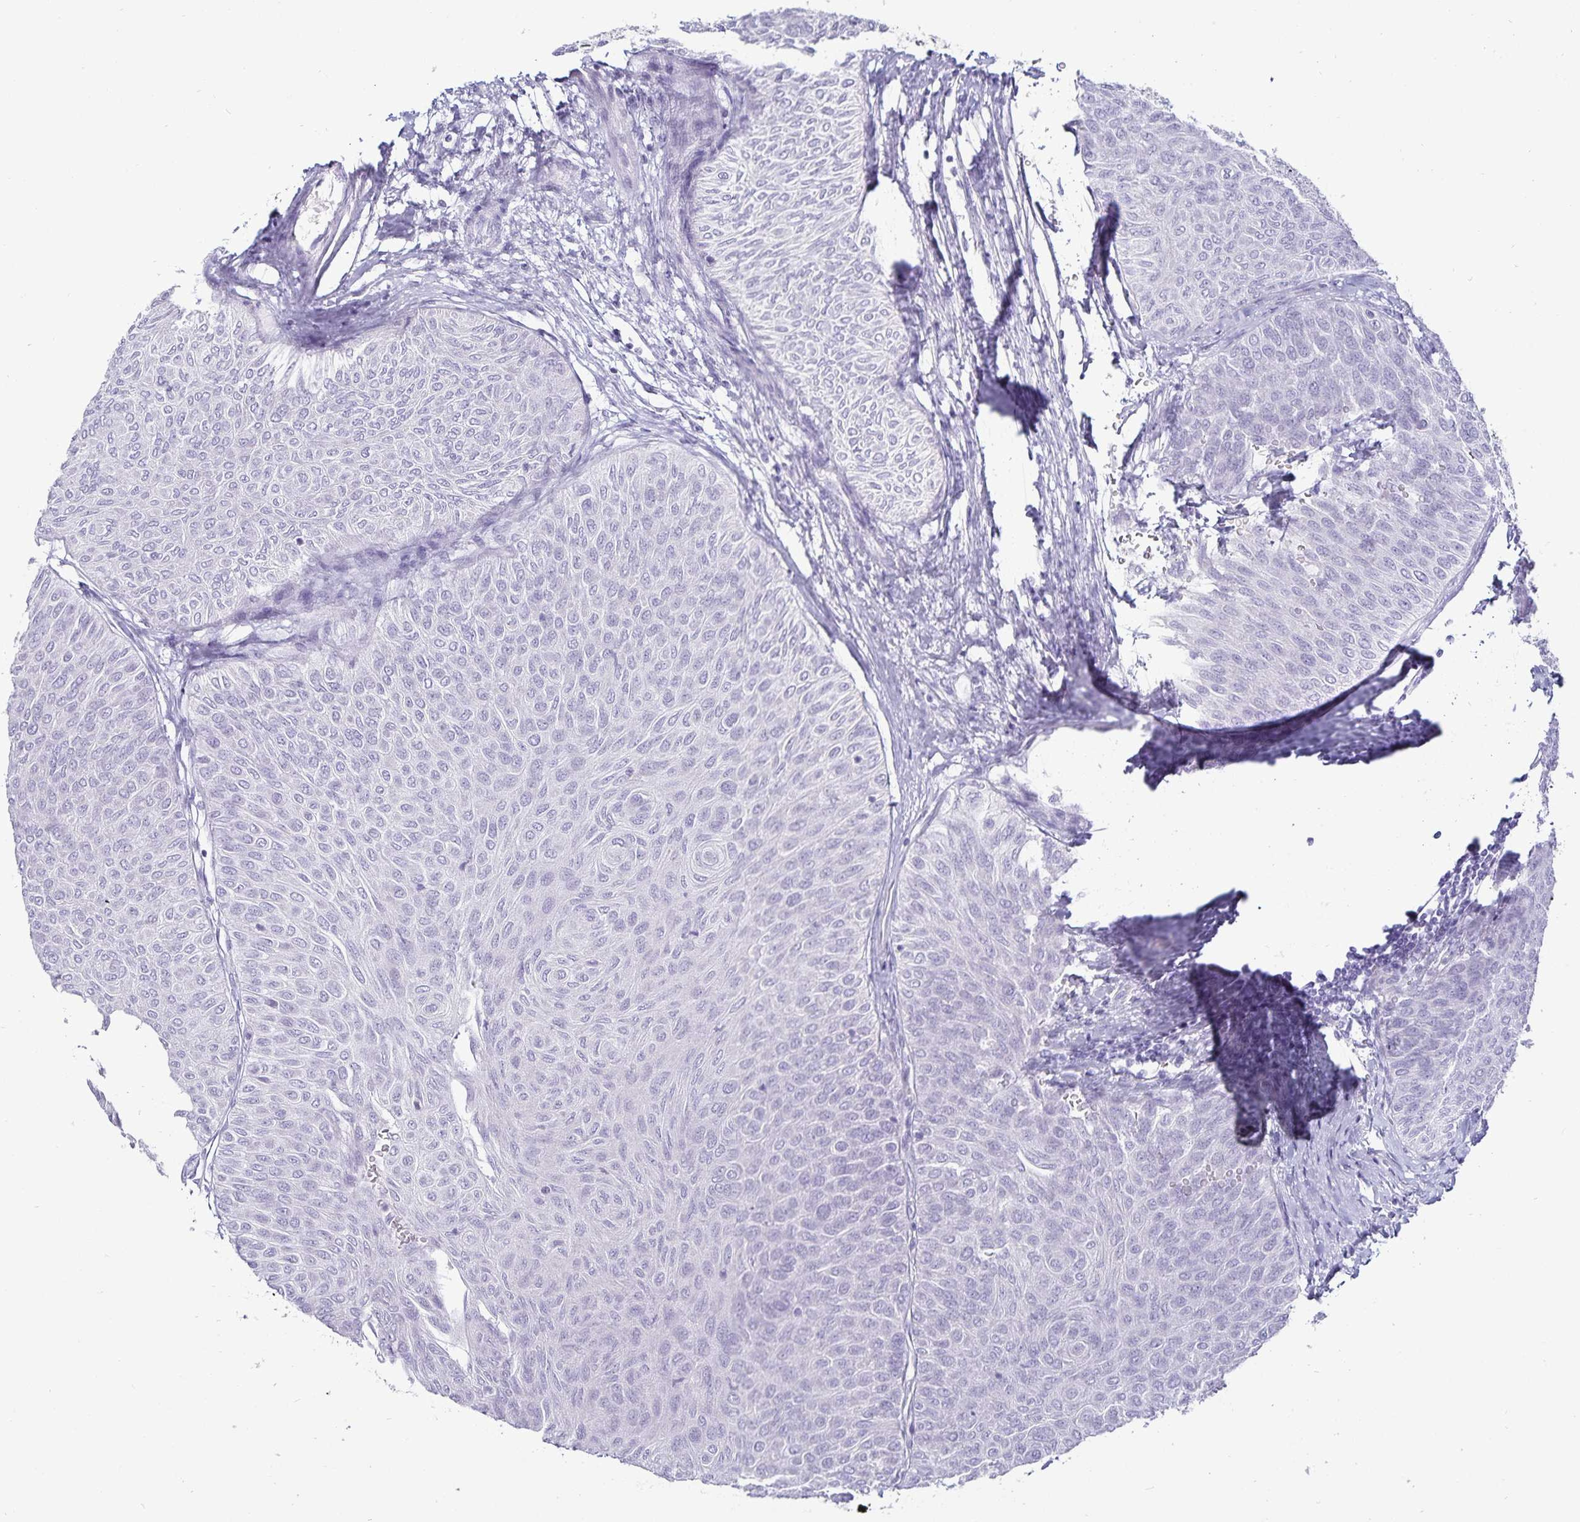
{"staining": {"intensity": "negative", "quantity": "none", "location": "none"}, "tissue": "urothelial cancer", "cell_type": "Tumor cells", "image_type": "cancer", "snomed": [{"axis": "morphology", "description": "Urothelial carcinoma, Low grade"}, {"axis": "topography", "description": "Urinary bladder"}], "caption": "A high-resolution micrograph shows immunohistochemistry staining of urothelial cancer, which shows no significant expression in tumor cells.", "gene": "DEFA6", "patient": {"sex": "male", "age": 78}}